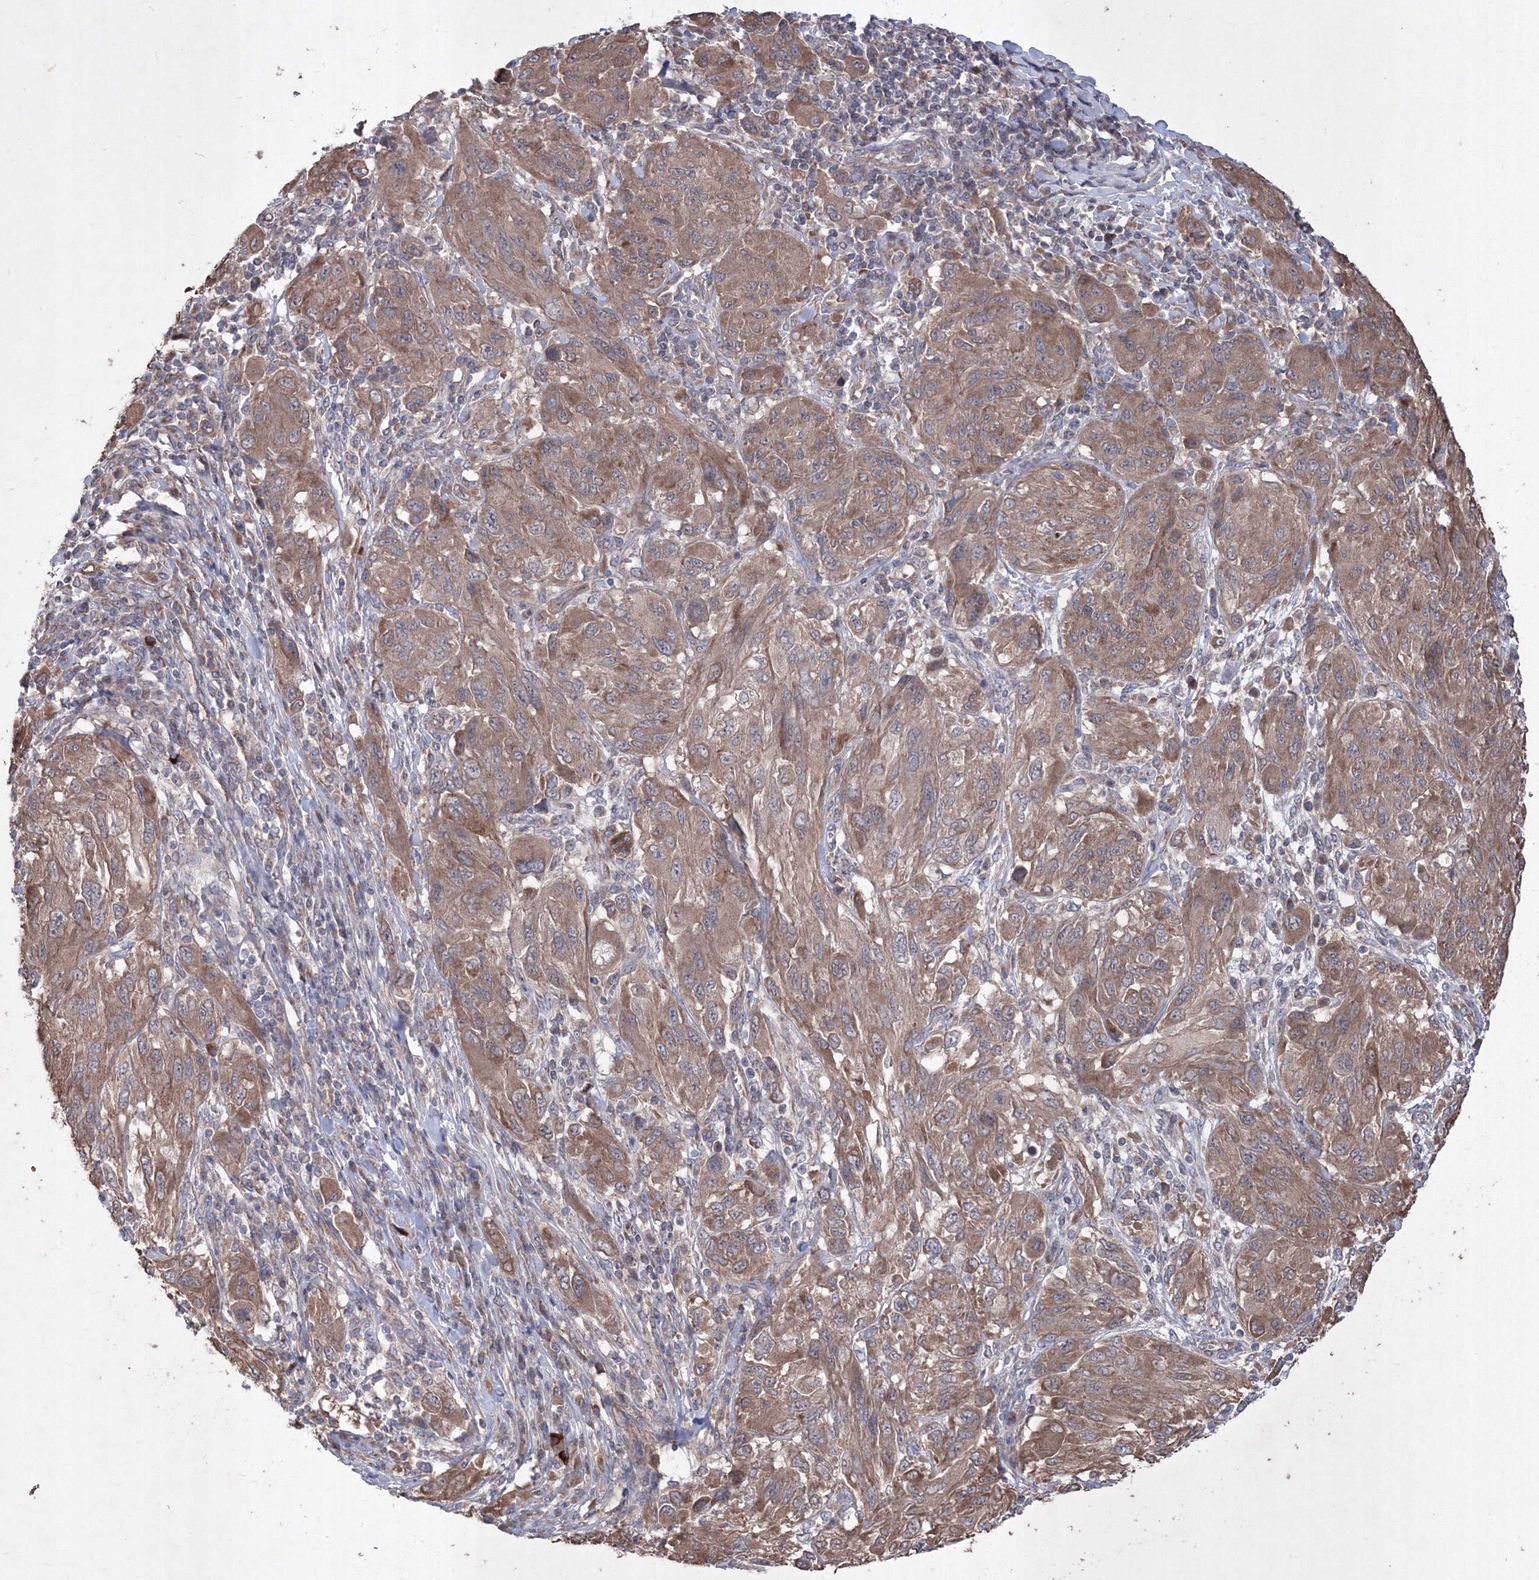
{"staining": {"intensity": "moderate", "quantity": ">75%", "location": "cytoplasmic/membranous"}, "tissue": "melanoma", "cell_type": "Tumor cells", "image_type": "cancer", "snomed": [{"axis": "morphology", "description": "Malignant melanoma, NOS"}, {"axis": "topography", "description": "Skin"}], "caption": "Protein staining of malignant melanoma tissue exhibits moderate cytoplasmic/membranous staining in approximately >75% of tumor cells. The staining is performed using DAB (3,3'-diaminobenzidine) brown chromogen to label protein expression. The nuclei are counter-stained blue using hematoxylin.", "gene": "MTRF1L", "patient": {"sex": "female", "age": 91}}